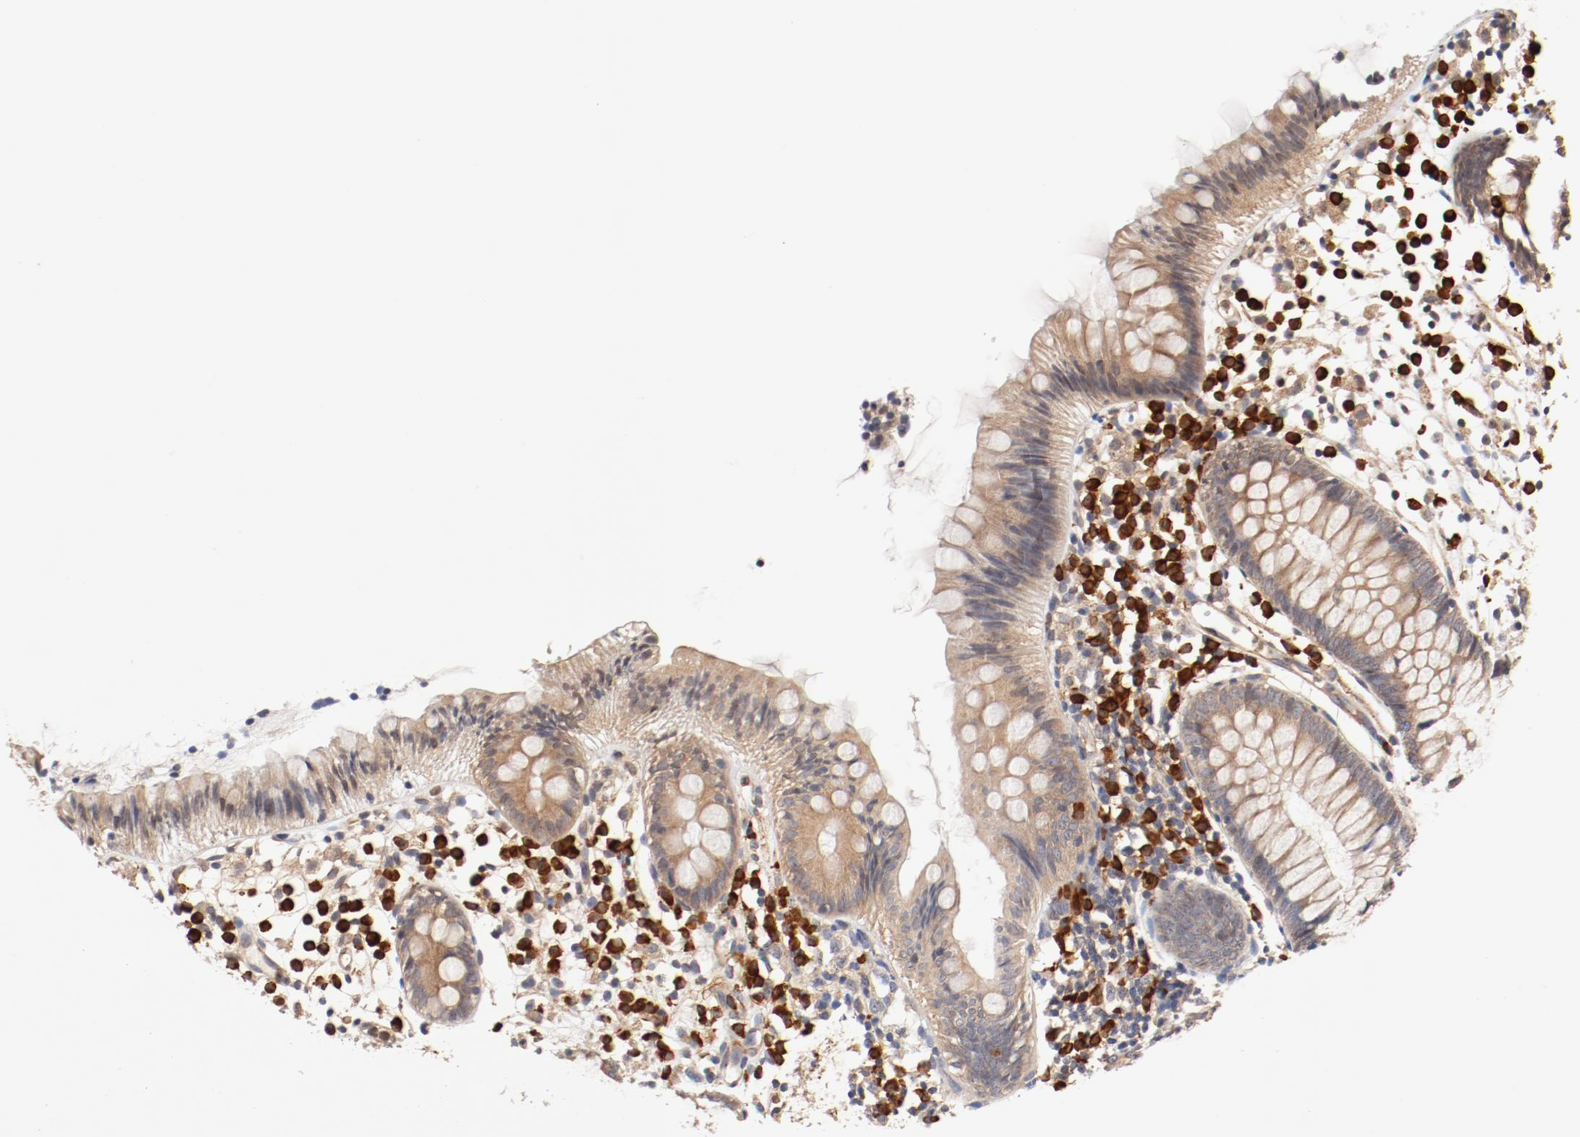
{"staining": {"intensity": "weak", "quantity": ">75%", "location": "cytoplasmic/membranous"}, "tissue": "appendix", "cell_type": "Glandular cells", "image_type": "normal", "snomed": [{"axis": "morphology", "description": "Normal tissue, NOS"}, {"axis": "topography", "description": "Appendix"}], "caption": "High-magnification brightfield microscopy of normal appendix stained with DAB (brown) and counterstained with hematoxylin (blue). glandular cells exhibit weak cytoplasmic/membranous expression is identified in approximately>75% of cells. (IHC, brightfield microscopy, high magnification).", "gene": "UBE2J1", "patient": {"sex": "male", "age": 38}}